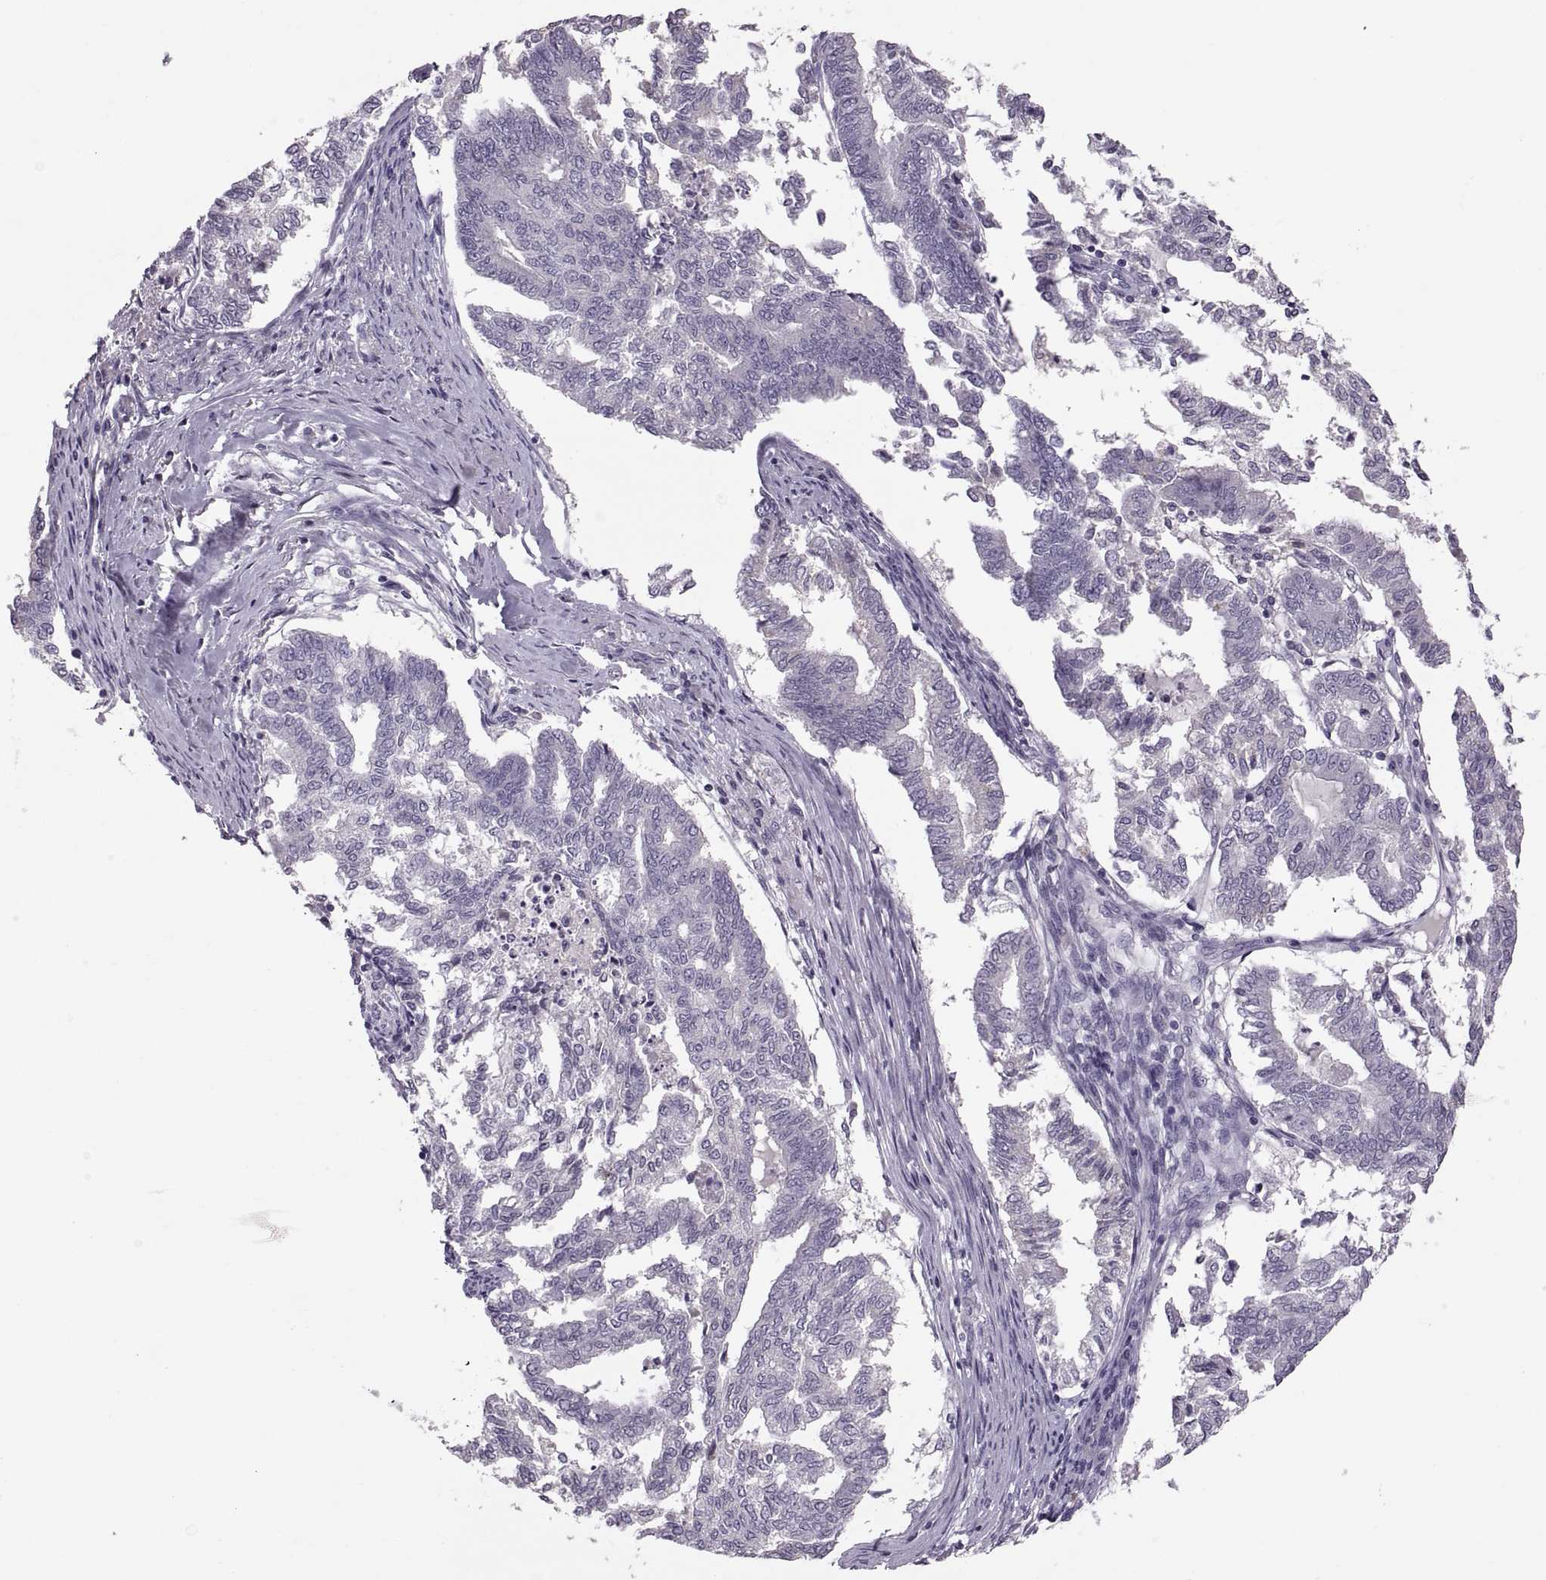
{"staining": {"intensity": "negative", "quantity": "none", "location": "none"}, "tissue": "endometrial cancer", "cell_type": "Tumor cells", "image_type": "cancer", "snomed": [{"axis": "morphology", "description": "Adenocarcinoma, NOS"}, {"axis": "topography", "description": "Endometrium"}], "caption": "IHC histopathology image of neoplastic tissue: human endometrial adenocarcinoma stained with DAB displays no significant protein staining in tumor cells.", "gene": "WFDC8", "patient": {"sex": "female", "age": 79}}